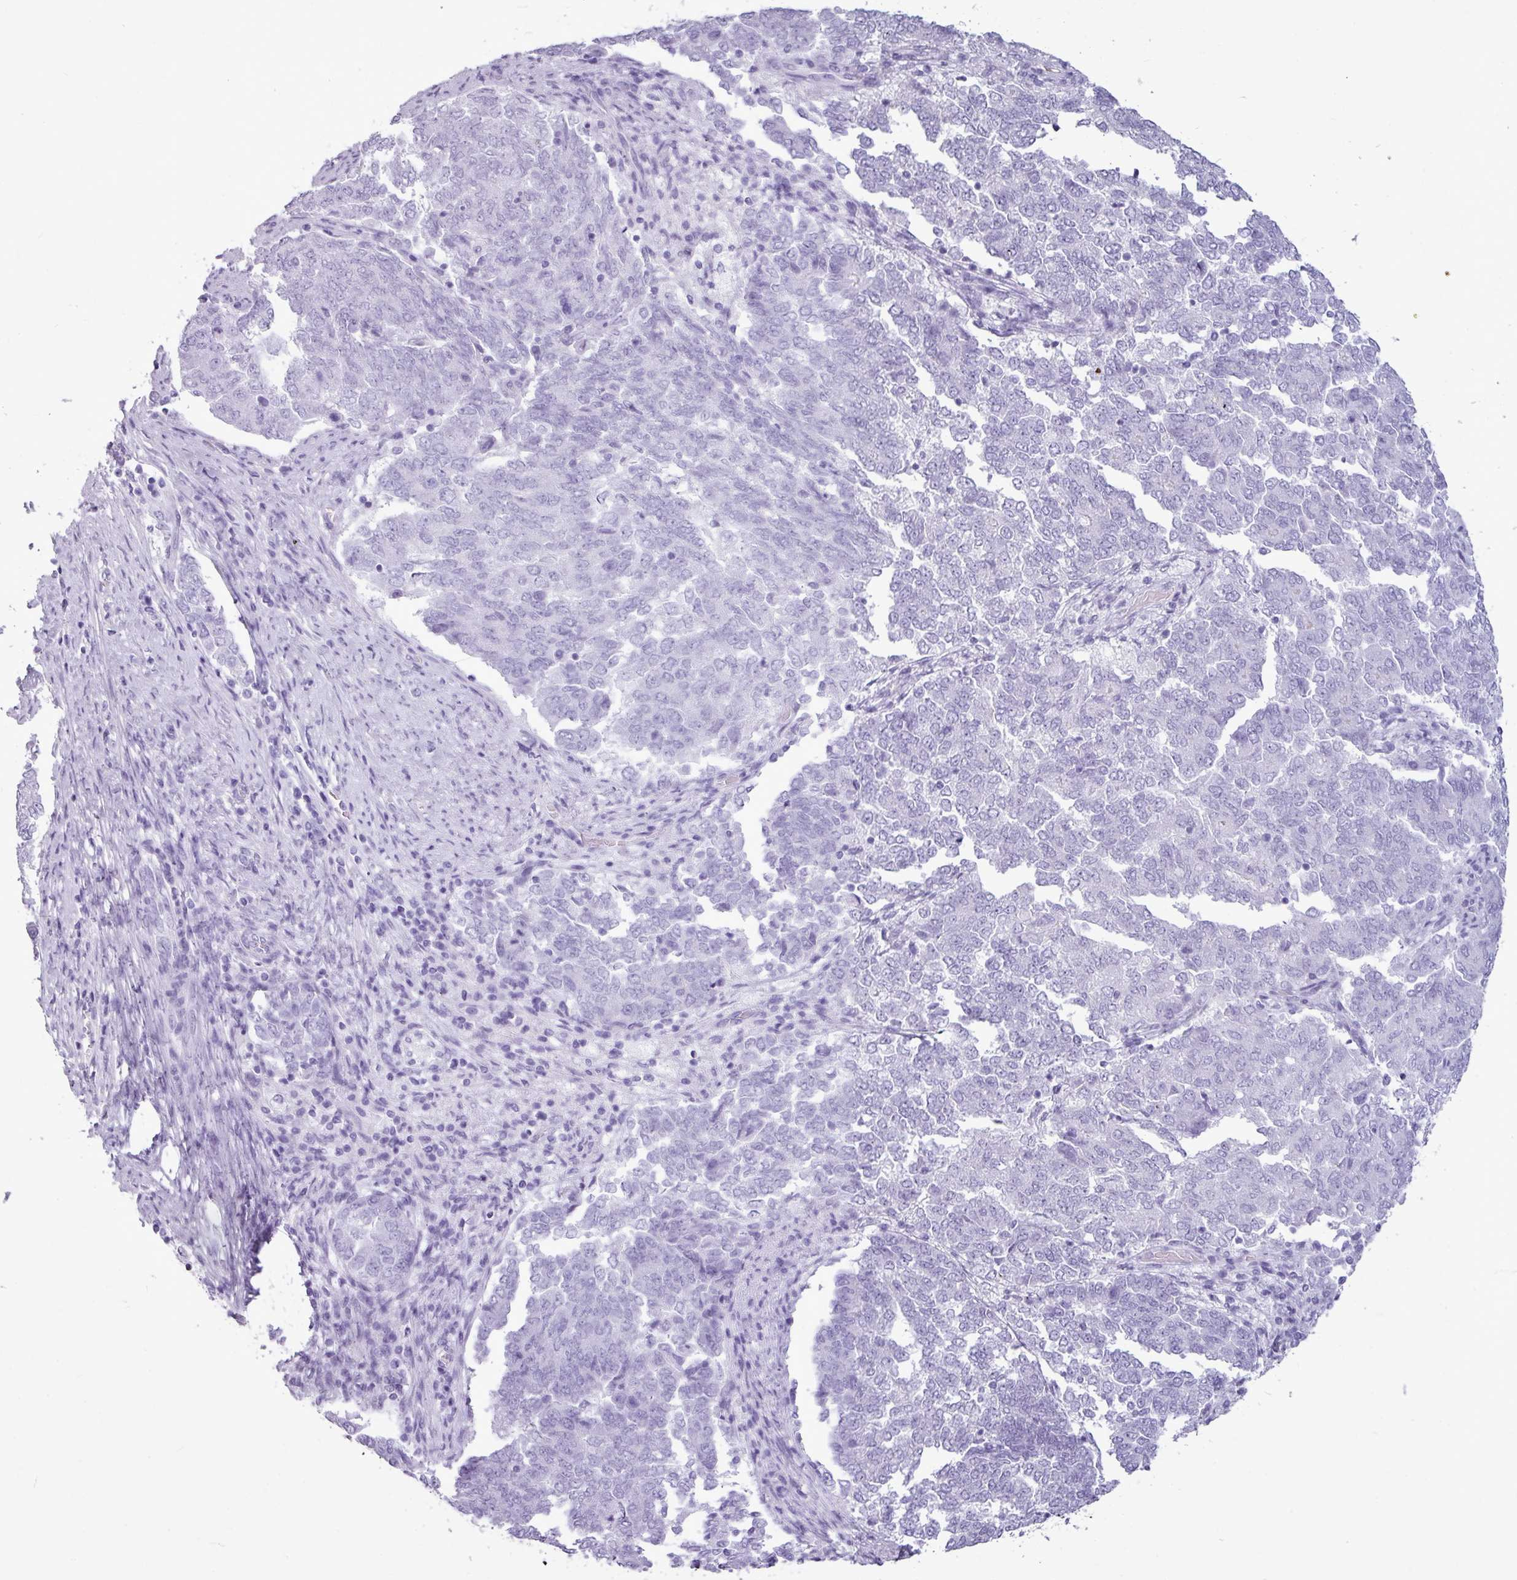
{"staining": {"intensity": "negative", "quantity": "none", "location": "none"}, "tissue": "endometrial cancer", "cell_type": "Tumor cells", "image_type": "cancer", "snomed": [{"axis": "morphology", "description": "Adenocarcinoma, NOS"}, {"axis": "topography", "description": "Endometrium"}], "caption": "A photomicrograph of human endometrial adenocarcinoma is negative for staining in tumor cells.", "gene": "AMY1B", "patient": {"sex": "female", "age": 80}}